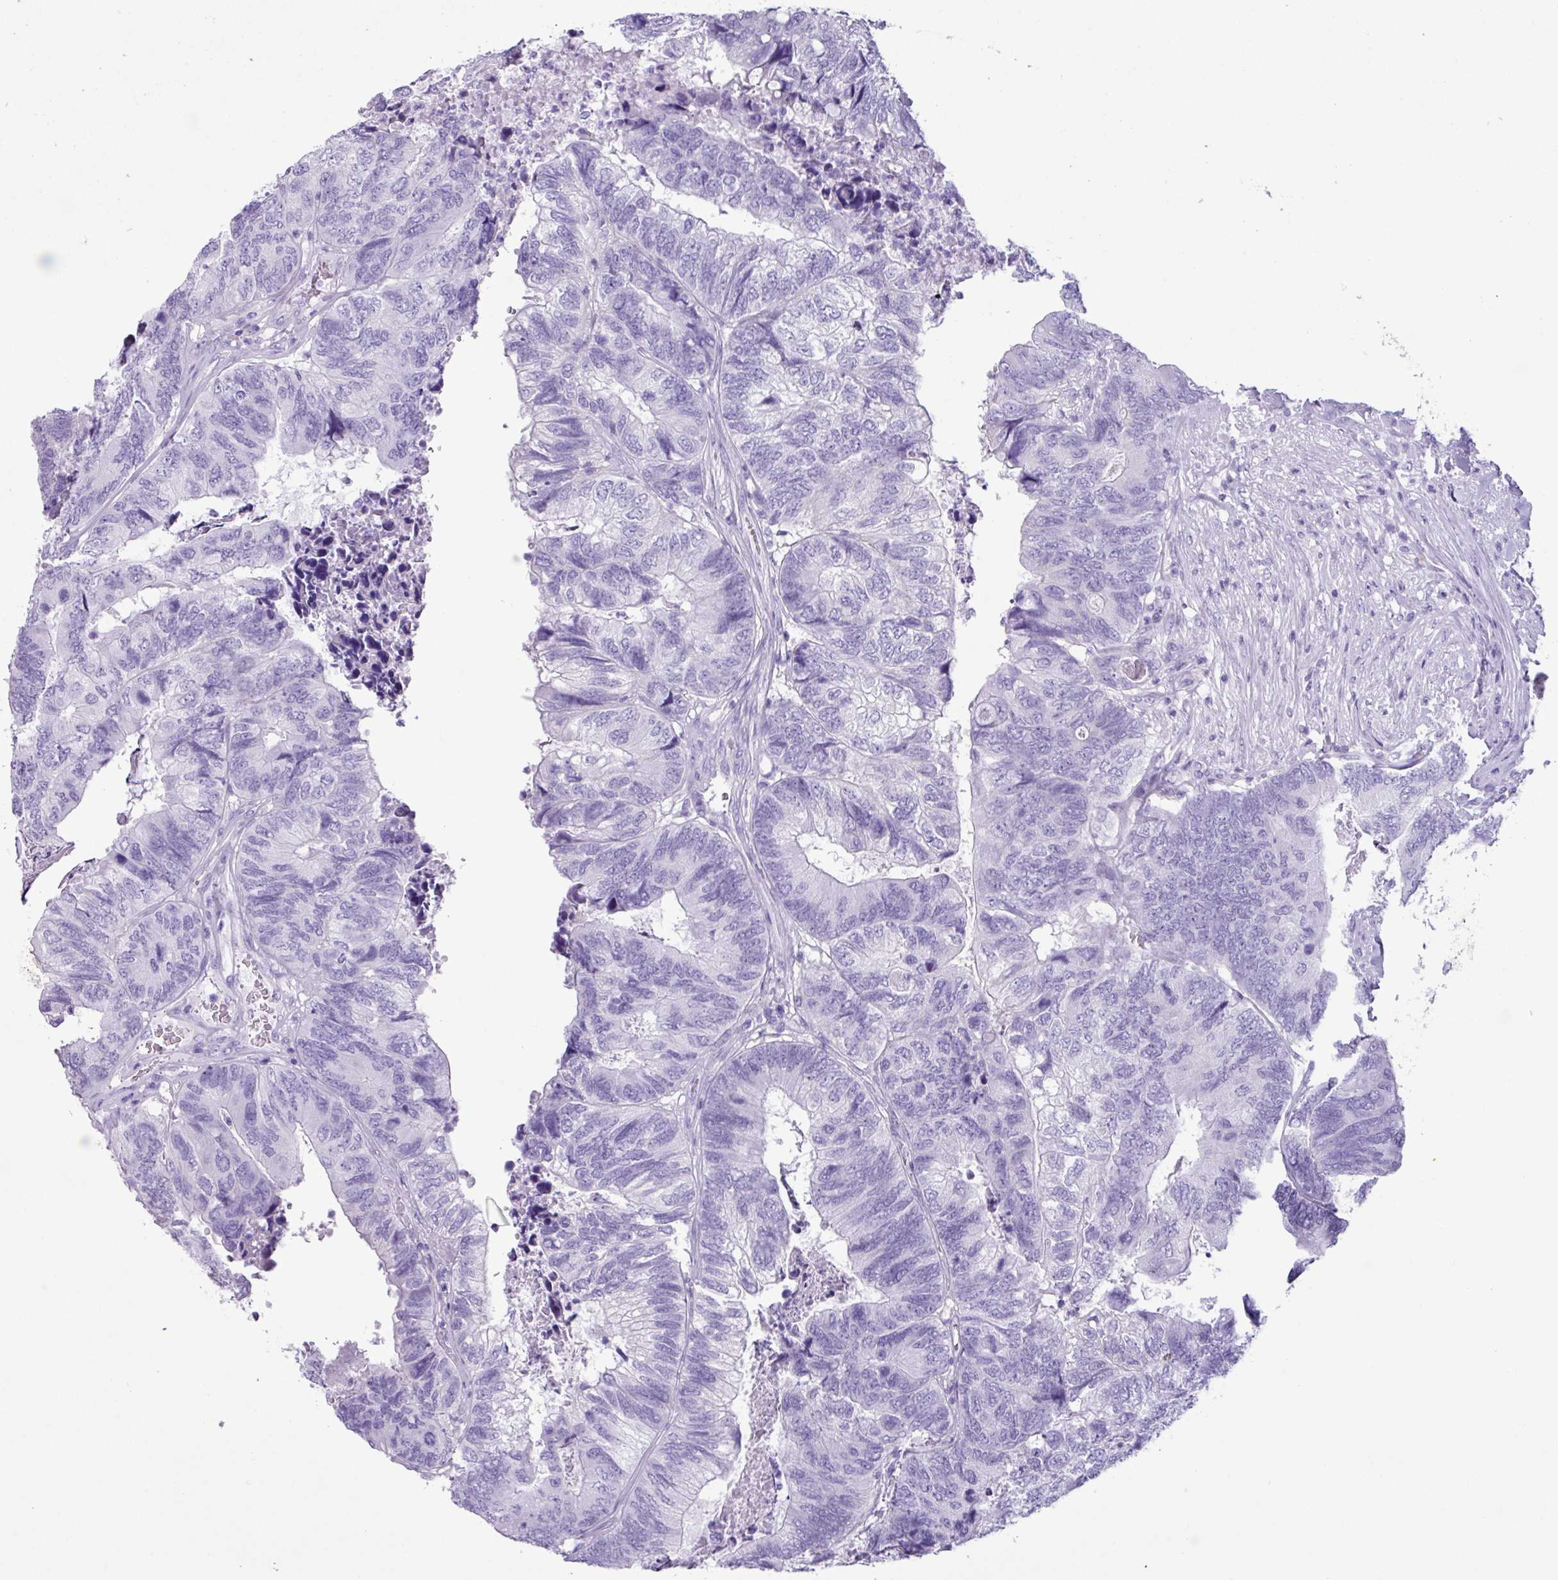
{"staining": {"intensity": "negative", "quantity": "none", "location": "none"}, "tissue": "colorectal cancer", "cell_type": "Tumor cells", "image_type": "cancer", "snomed": [{"axis": "morphology", "description": "Adenocarcinoma, NOS"}, {"axis": "topography", "description": "Colon"}], "caption": "Colorectal adenocarcinoma was stained to show a protein in brown. There is no significant positivity in tumor cells. (Immunohistochemistry, brightfield microscopy, high magnification).", "gene": "AGO3", "patient": {"sex": "female", "age": 67}}